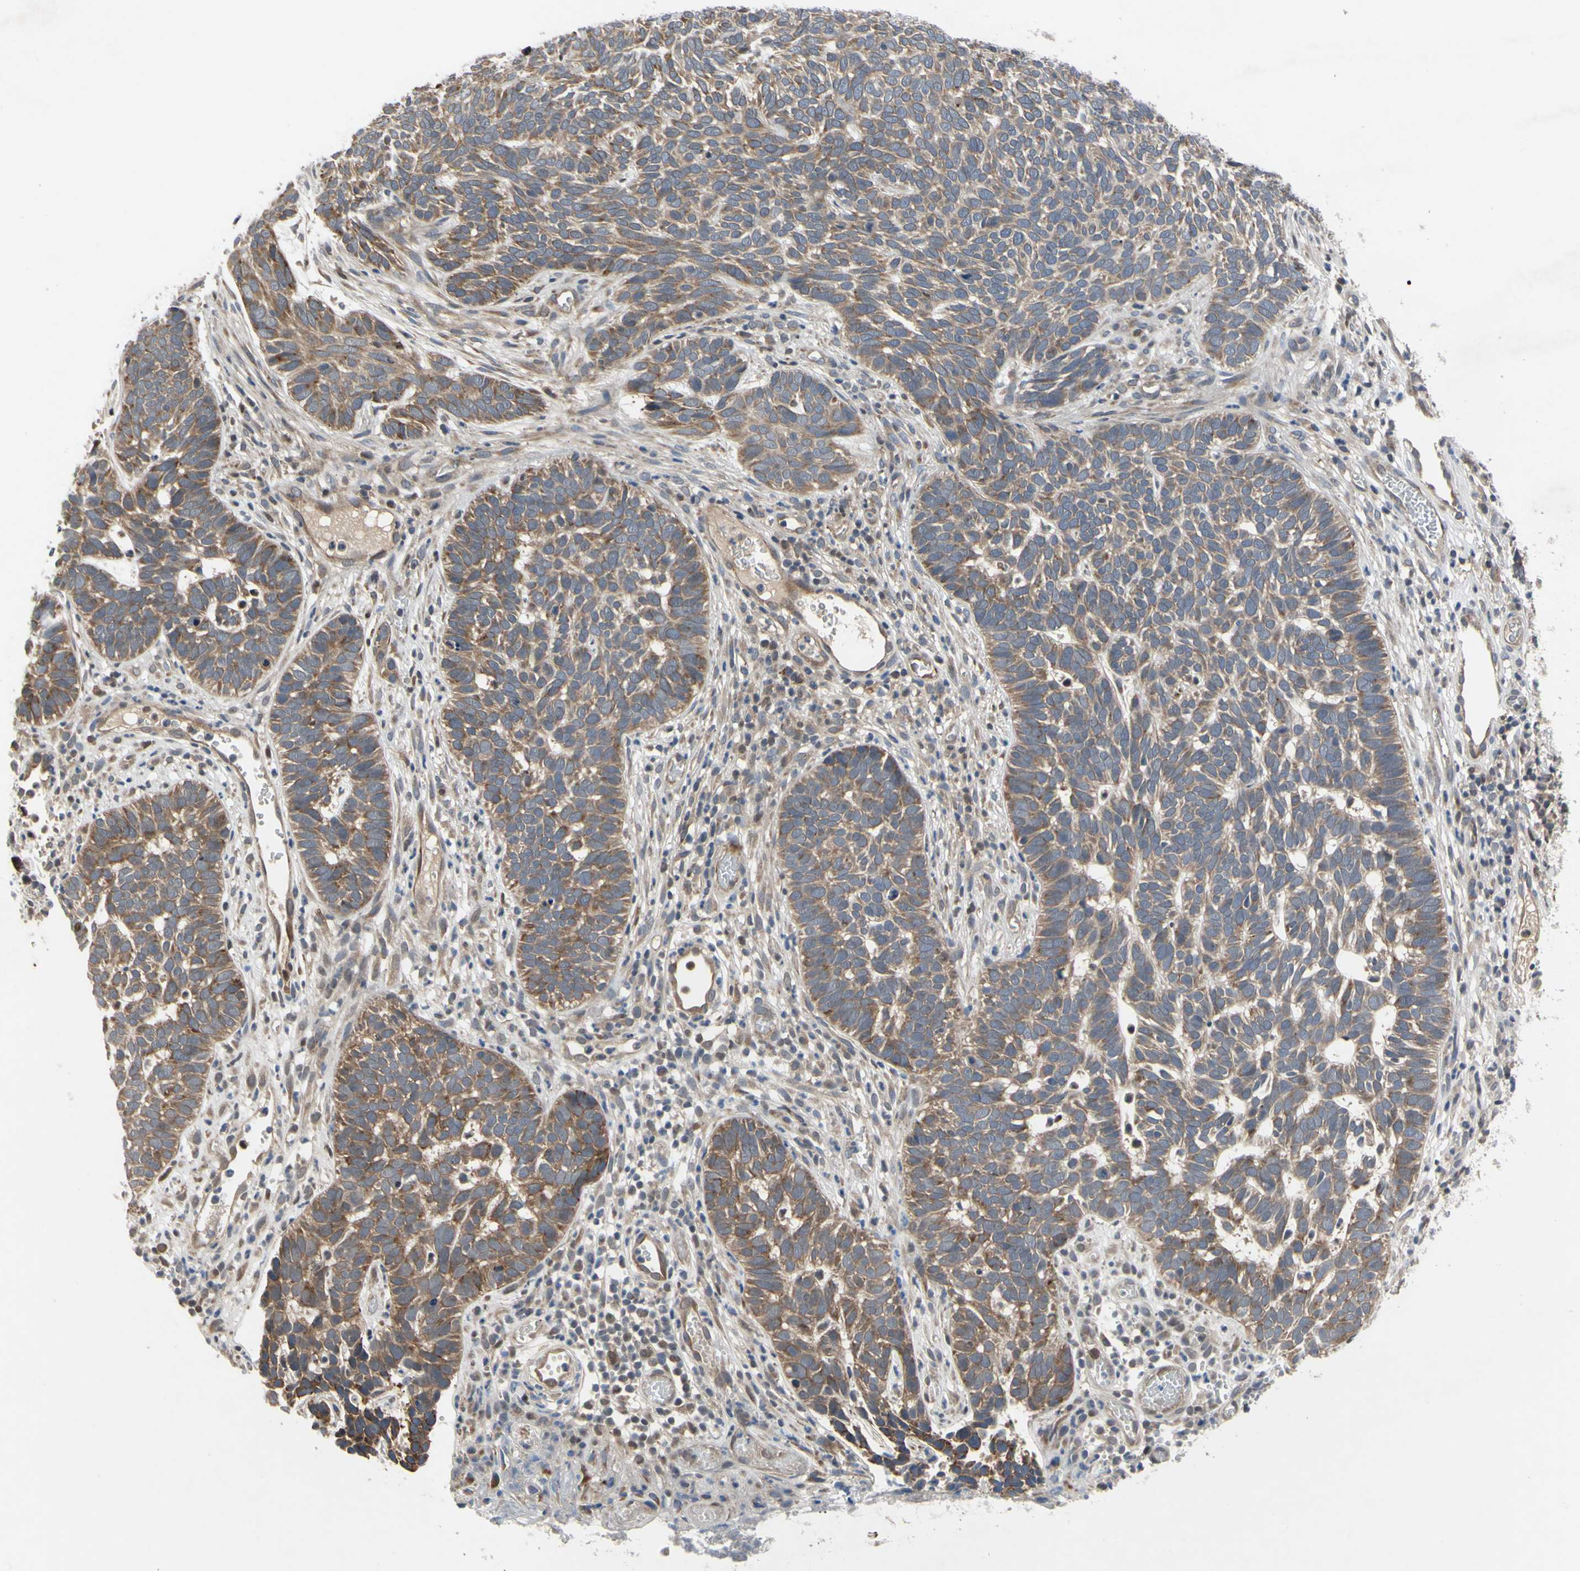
{"staining": {"intensity": "moderate", "quantity": ">75%", "location": "cytoplasmic/membranous"}, "tissue": "skin cancer", "cell_type": "Tumor cells", "image_type": "cancer", "snomed": [{"axis": "morphology", "description": "Basal cell carcinoma"}, {"axis": "topography", "description": "Skin"}], "caption": "IHC micrograph of skin basal cell carcinoma stained for a protein (brown), which demonstrates medium levels of moderate cytoplasmic/membranous expression in approximately >75% of tumor cells.", "gene": "XIAP", "patient": {"sex": "male", "age": 87}}